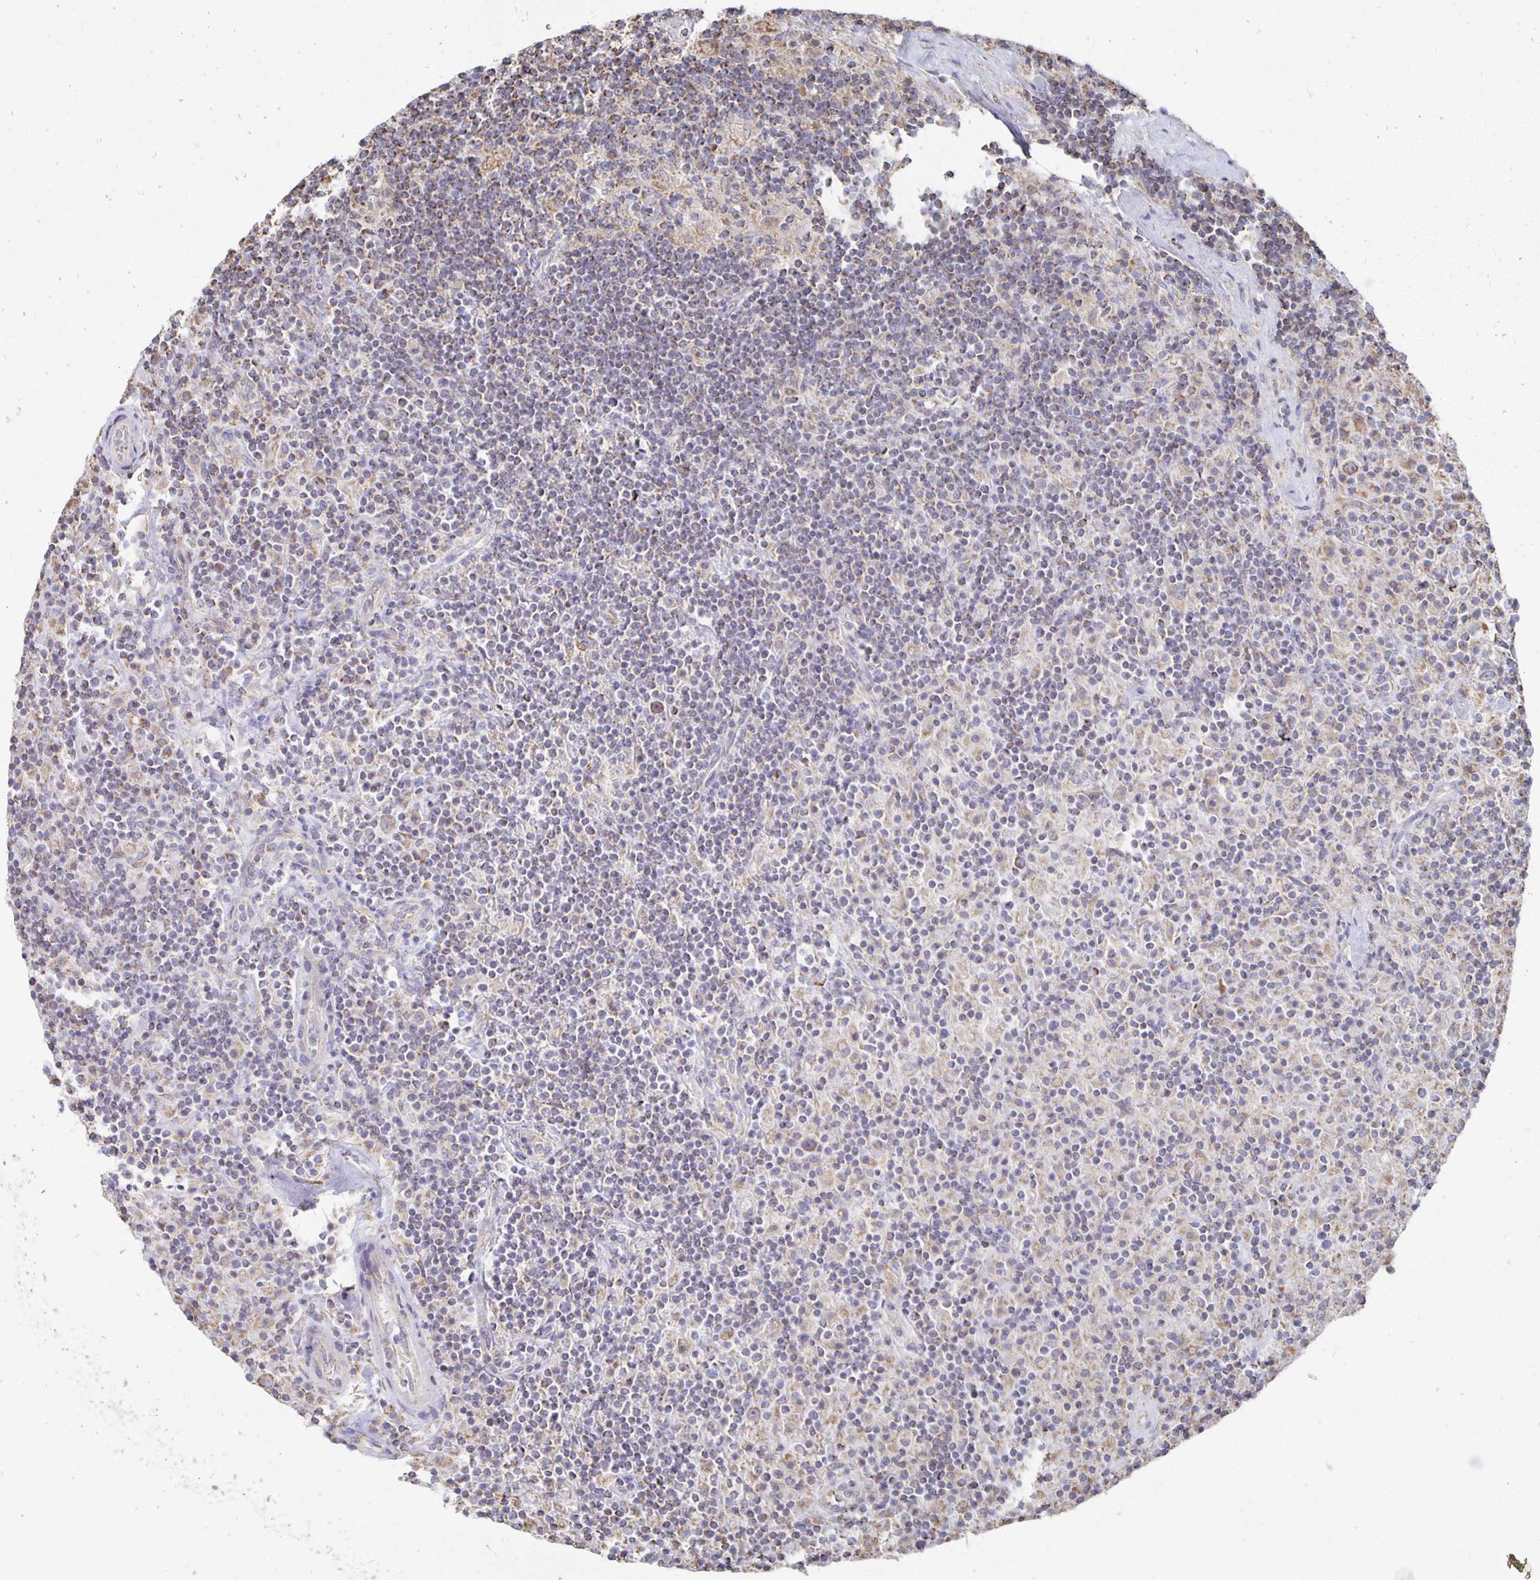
{"staining": {"intensity": "weak", "quantity": "25%-75%", "location": "cytoplasmic/membranous"}, "tissue": "lymphoma", "cell_type": "Tumor cells", "image_type": "cancer", "snomed": [{"axis": "morphology", "description": "Hodgkin's disease, NOS"}, {"axis": "topography", "description": "Lymph node"}], "caption": "Protein staining shows weak cytoplasmic/membranous staining in approximately 25%-75% of tumor cells in Hodgkin's disease.", "gene": "NKX2-8", "patient": {"sex": "male", "age": 70}}